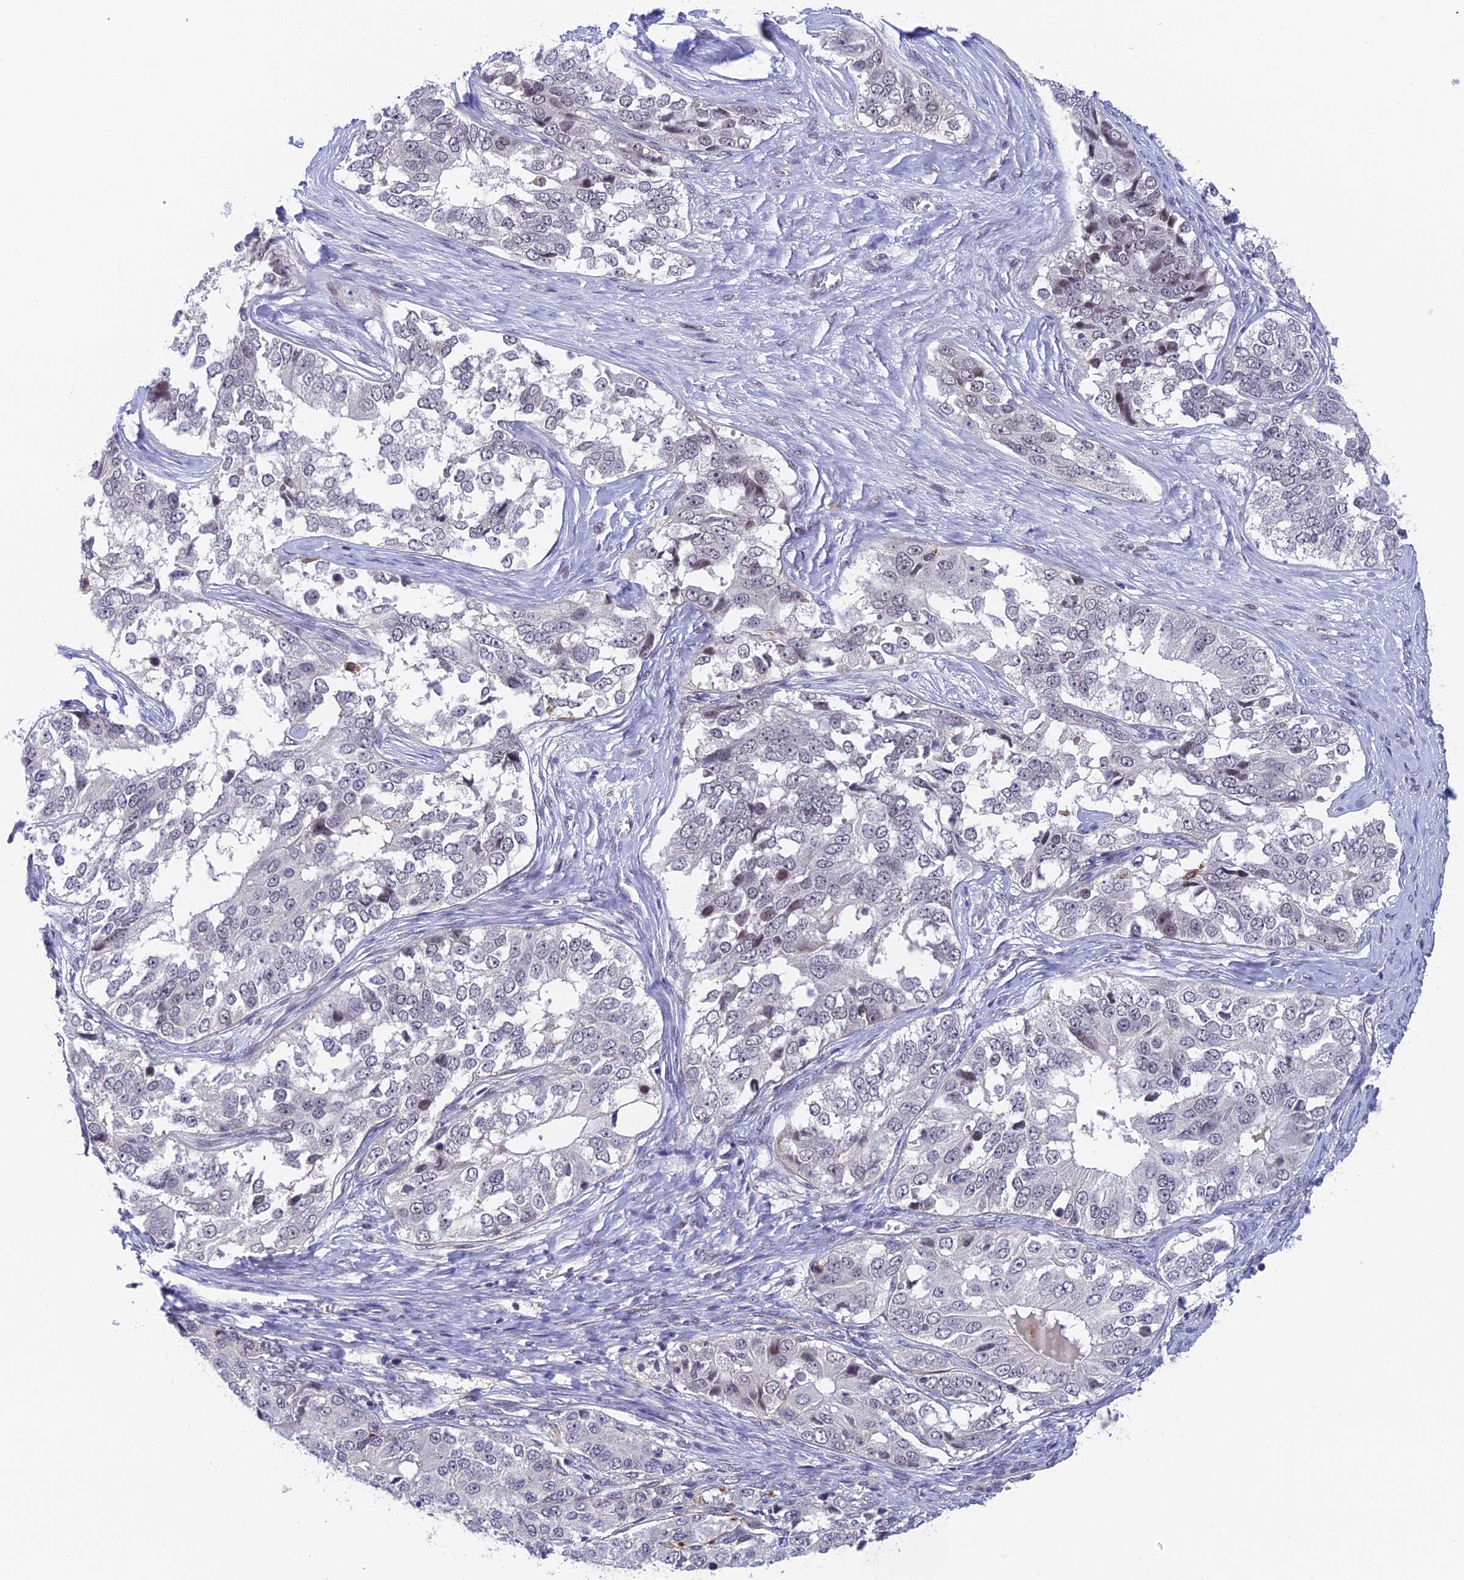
{"staining": {"intensity": "negative", "quantity": "none", "location": "none"}, "tissue": "ovarian cancer", "cell_type": "Tumor cells", "image_type": "cancer", "snomed": [{"axis": "morphology", "description": "Carcinoma, endometroid"}, {"axis": "topography", "description": "Ovary"}], "caption": "A high-resolution photomicrograph shows immunohistochemistry staining of ovarian cancer, which exhibits no significant staining in tumor cells.", "gene": "NSMCE1", "patient": {"sex": "female", "age": 51}}